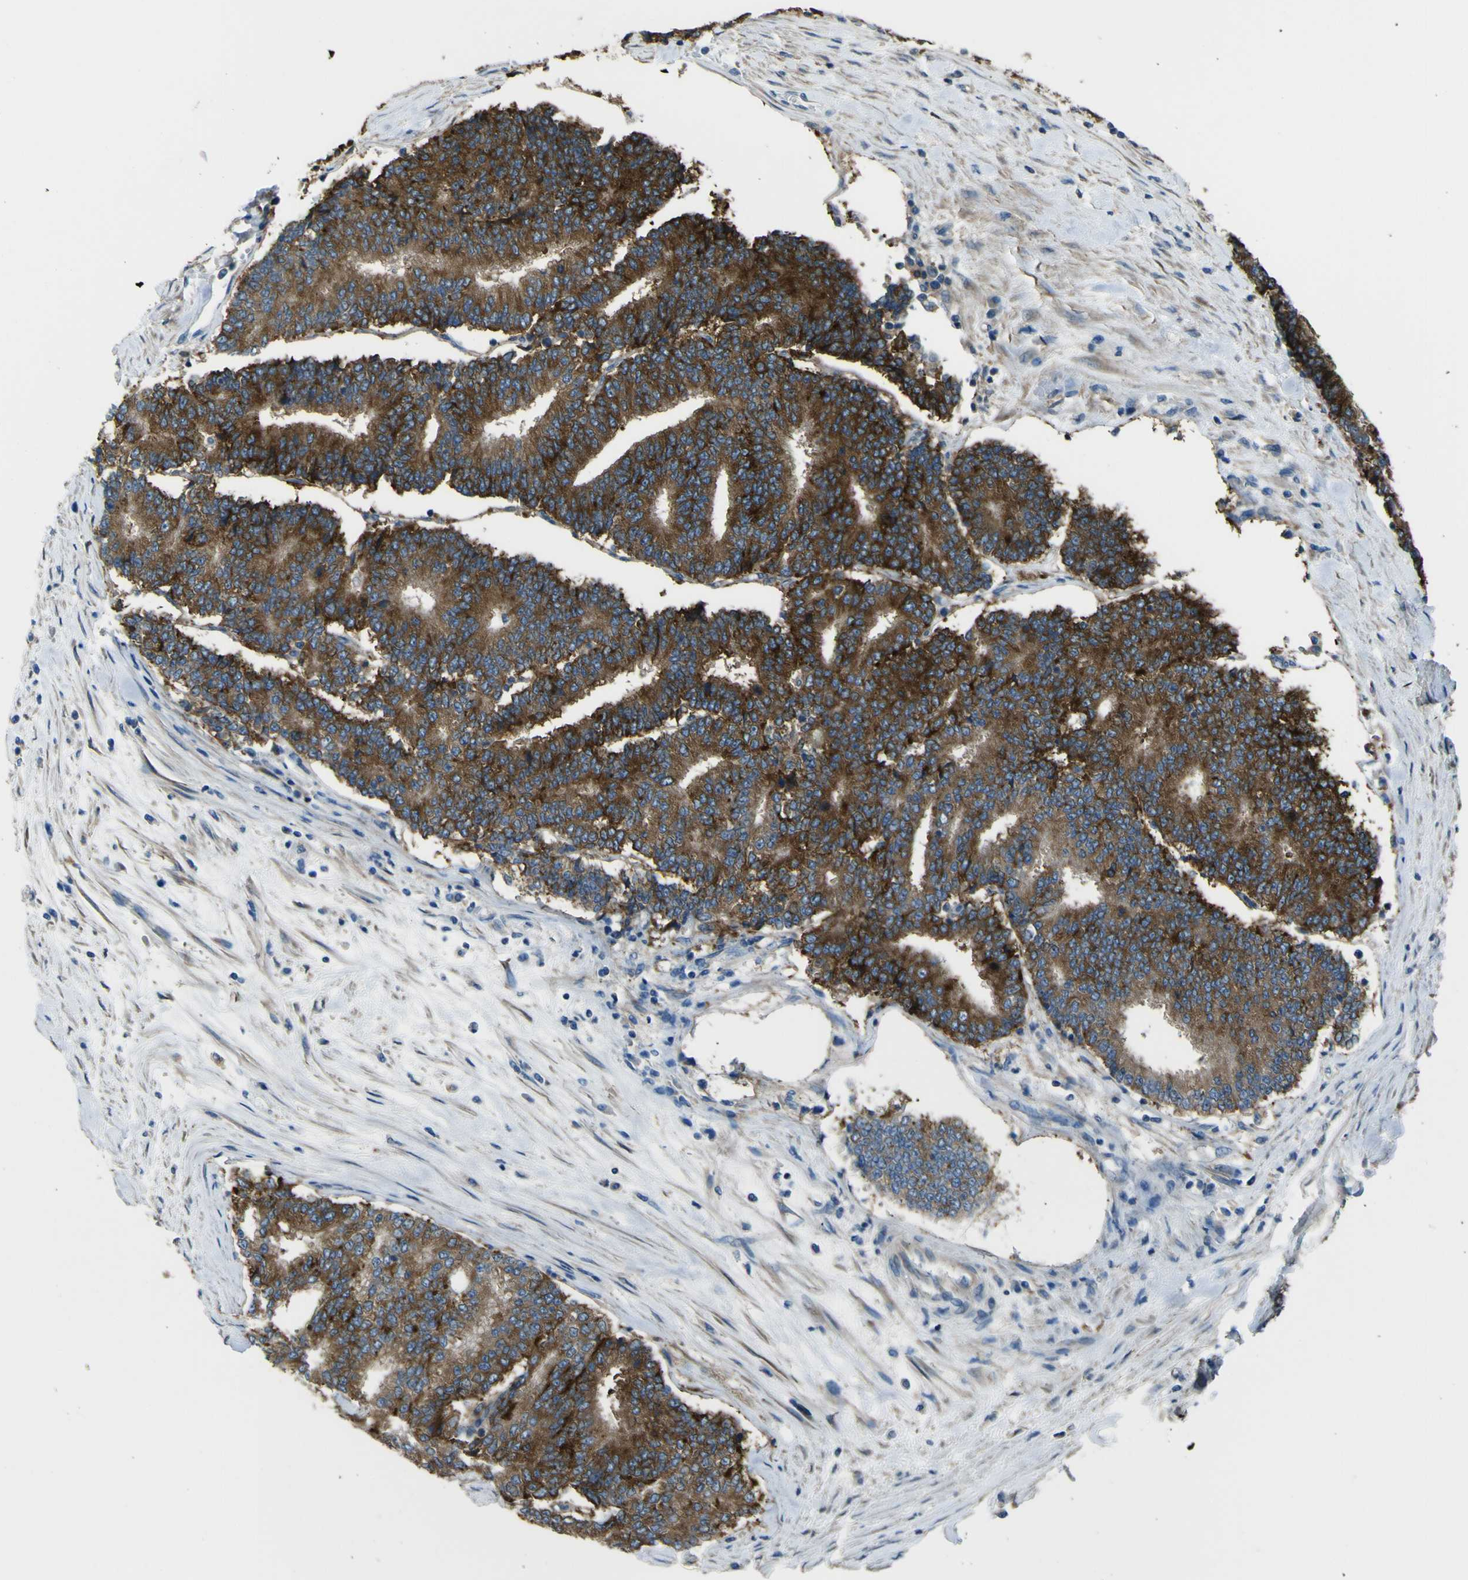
{"staining": {"intensity": "strong", "quantity": ">75%", "location": "cytoplasmic/membranous"}, "tissue": "prostate cancer", "cell_type": "Tumor cells", "image_type": "cancer", "snomed": [{"axis": "morphology", "description": "Normal tissue, NOS"}, {"axis": "morphology", "description": "Adenocarcinoma, High grade"}, {"axis": "topography", "description": "Prostate"}, {"axis": "topography", "description": "Seminal veicle"}], "caption": "Prostate adenocarcinoma (high-grade) stained with a protein marker displays strong staining in tumor cells.", "gene": "NAALADL2", "patient": {"sex": "male", "age": 55}}